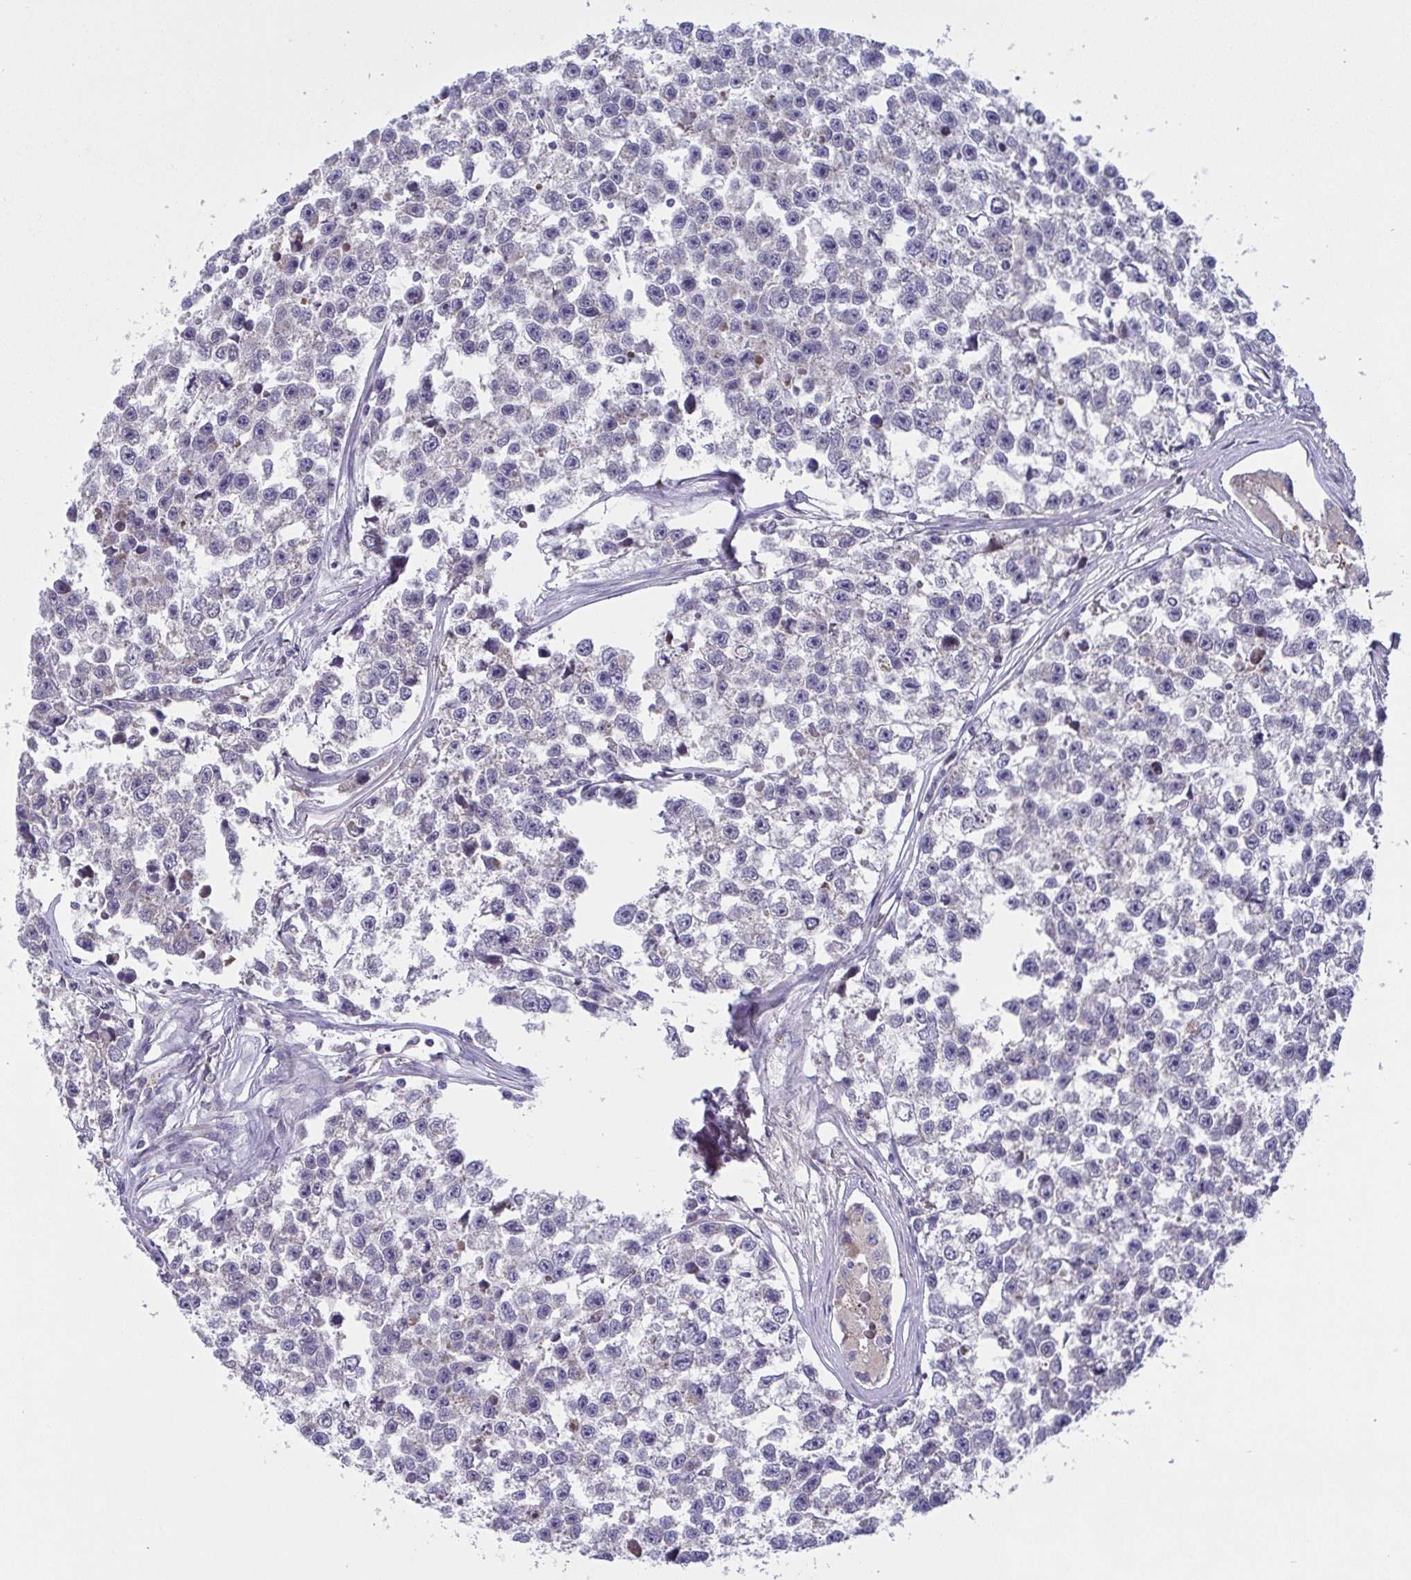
{"staining": {"intensity": "negative", "quantity": "none", "location": "none"}, "tissue": "testis cancer", "cell_type": "Tumor cells", "image_type": "cancer", "snomed": [{"axis": "morphology", "description": "Seminoma, NOS"}, {"axis": "topography", "description": "Testis"}], "caption": "High magnification brightfield microscopy of testis cancer (seminoma) stained with DAB (brown) and counterstained with hematoxylin (blue): tumor cells show no significant expression.", "gene": "OSBPL7", "patient": {"sex": "male", "age": 26}}